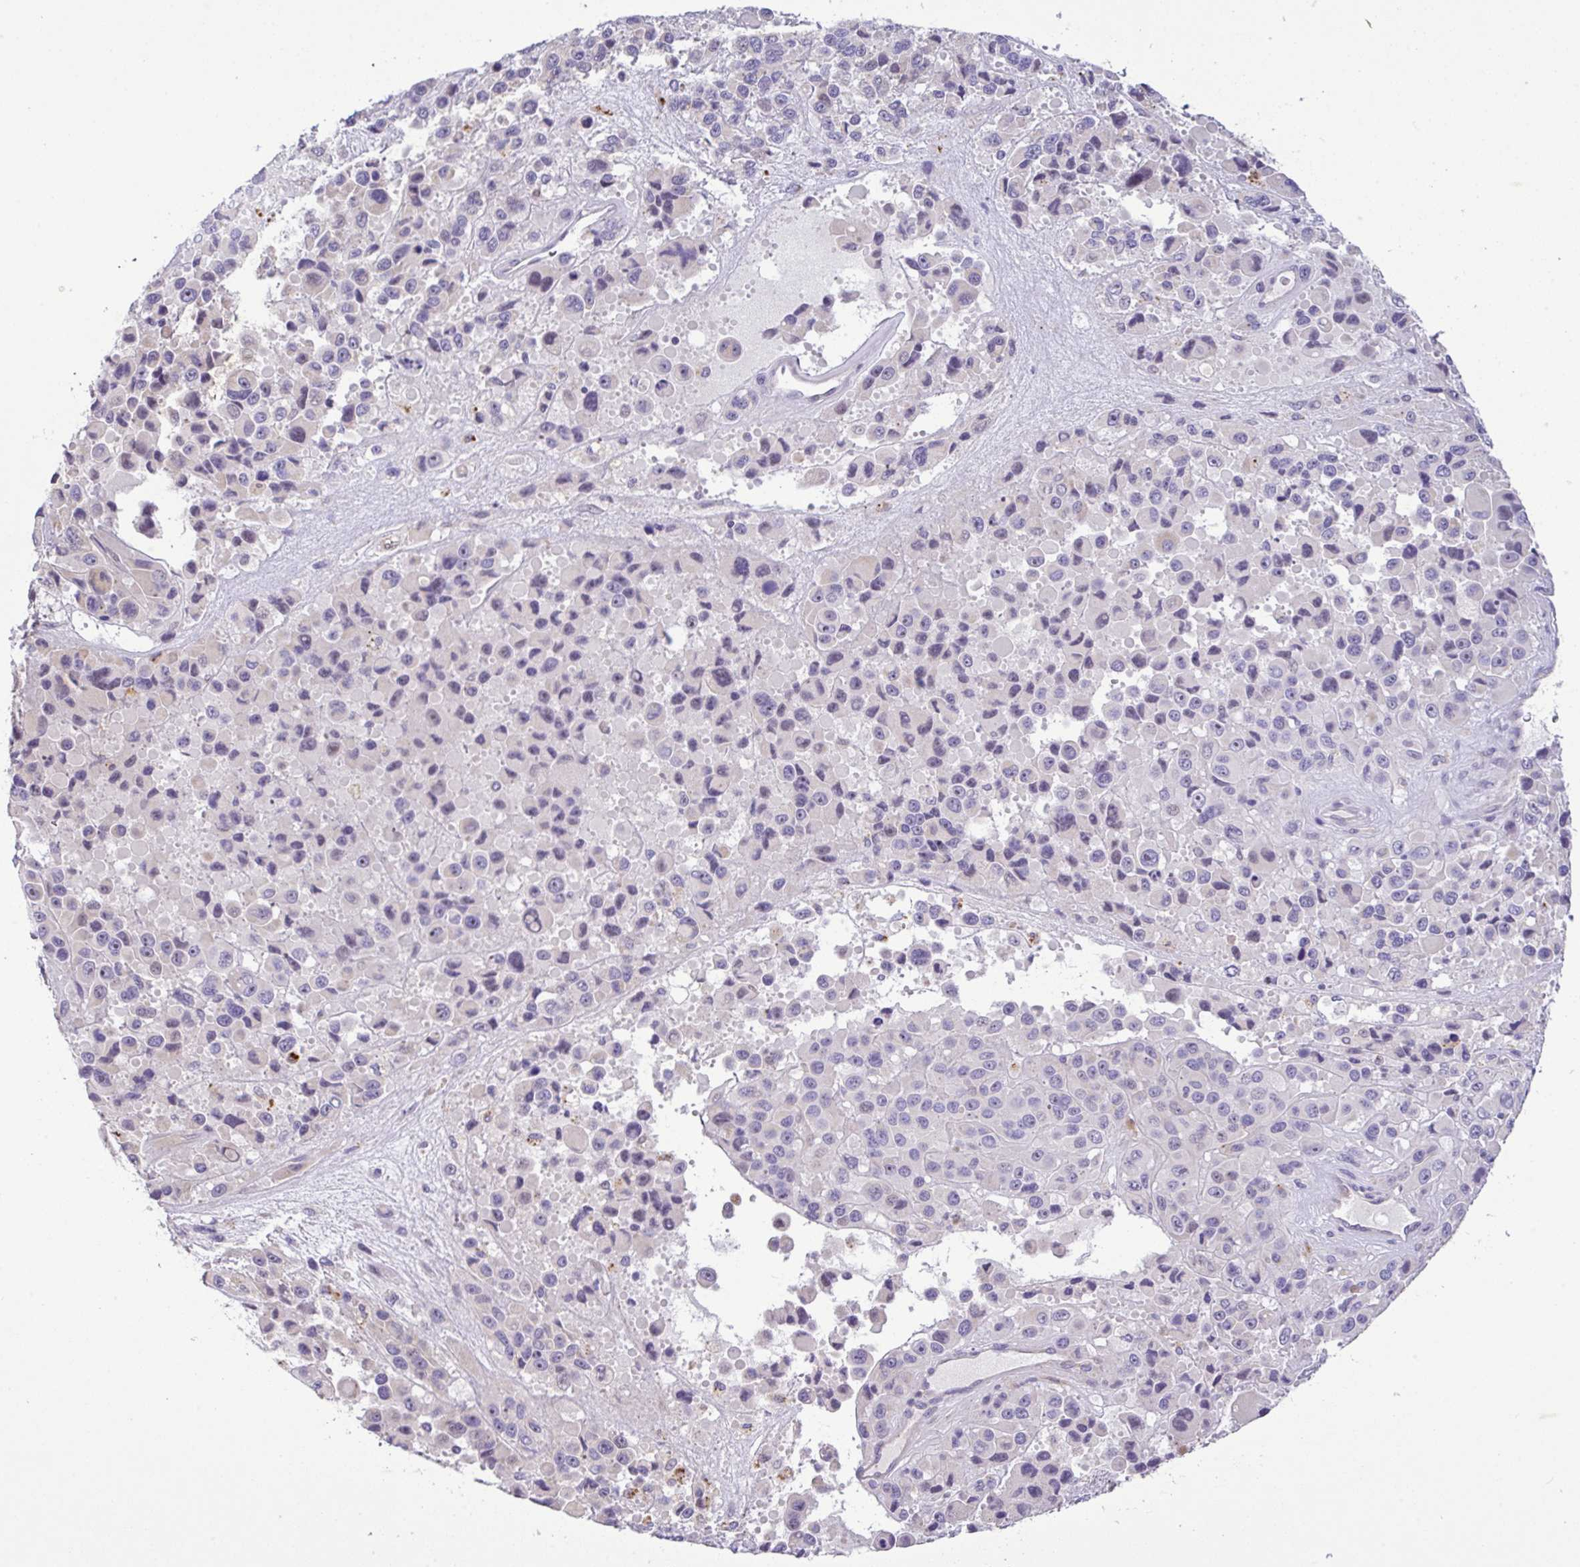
{"staining": {"intensity": "negative", "quantity": "none", "location": "none"}, "tissue": "melanoma", "cell_type": "Tumor cells", "image_type": "cancer", "snomed": [{"axis": "morphology", "description": "Malignant melanoma, Metastatic site"}, {"axis": "topography", "description": "Lymph node"}], "caption": "Immunohistochemistry (IHC) photomicrograph of neoplastic tissue: melanoma stained with DAB displays no significant protein positivity in tumor cells.", "gene": "EPN3", "patient": {"sex": "female", "age": 65}}